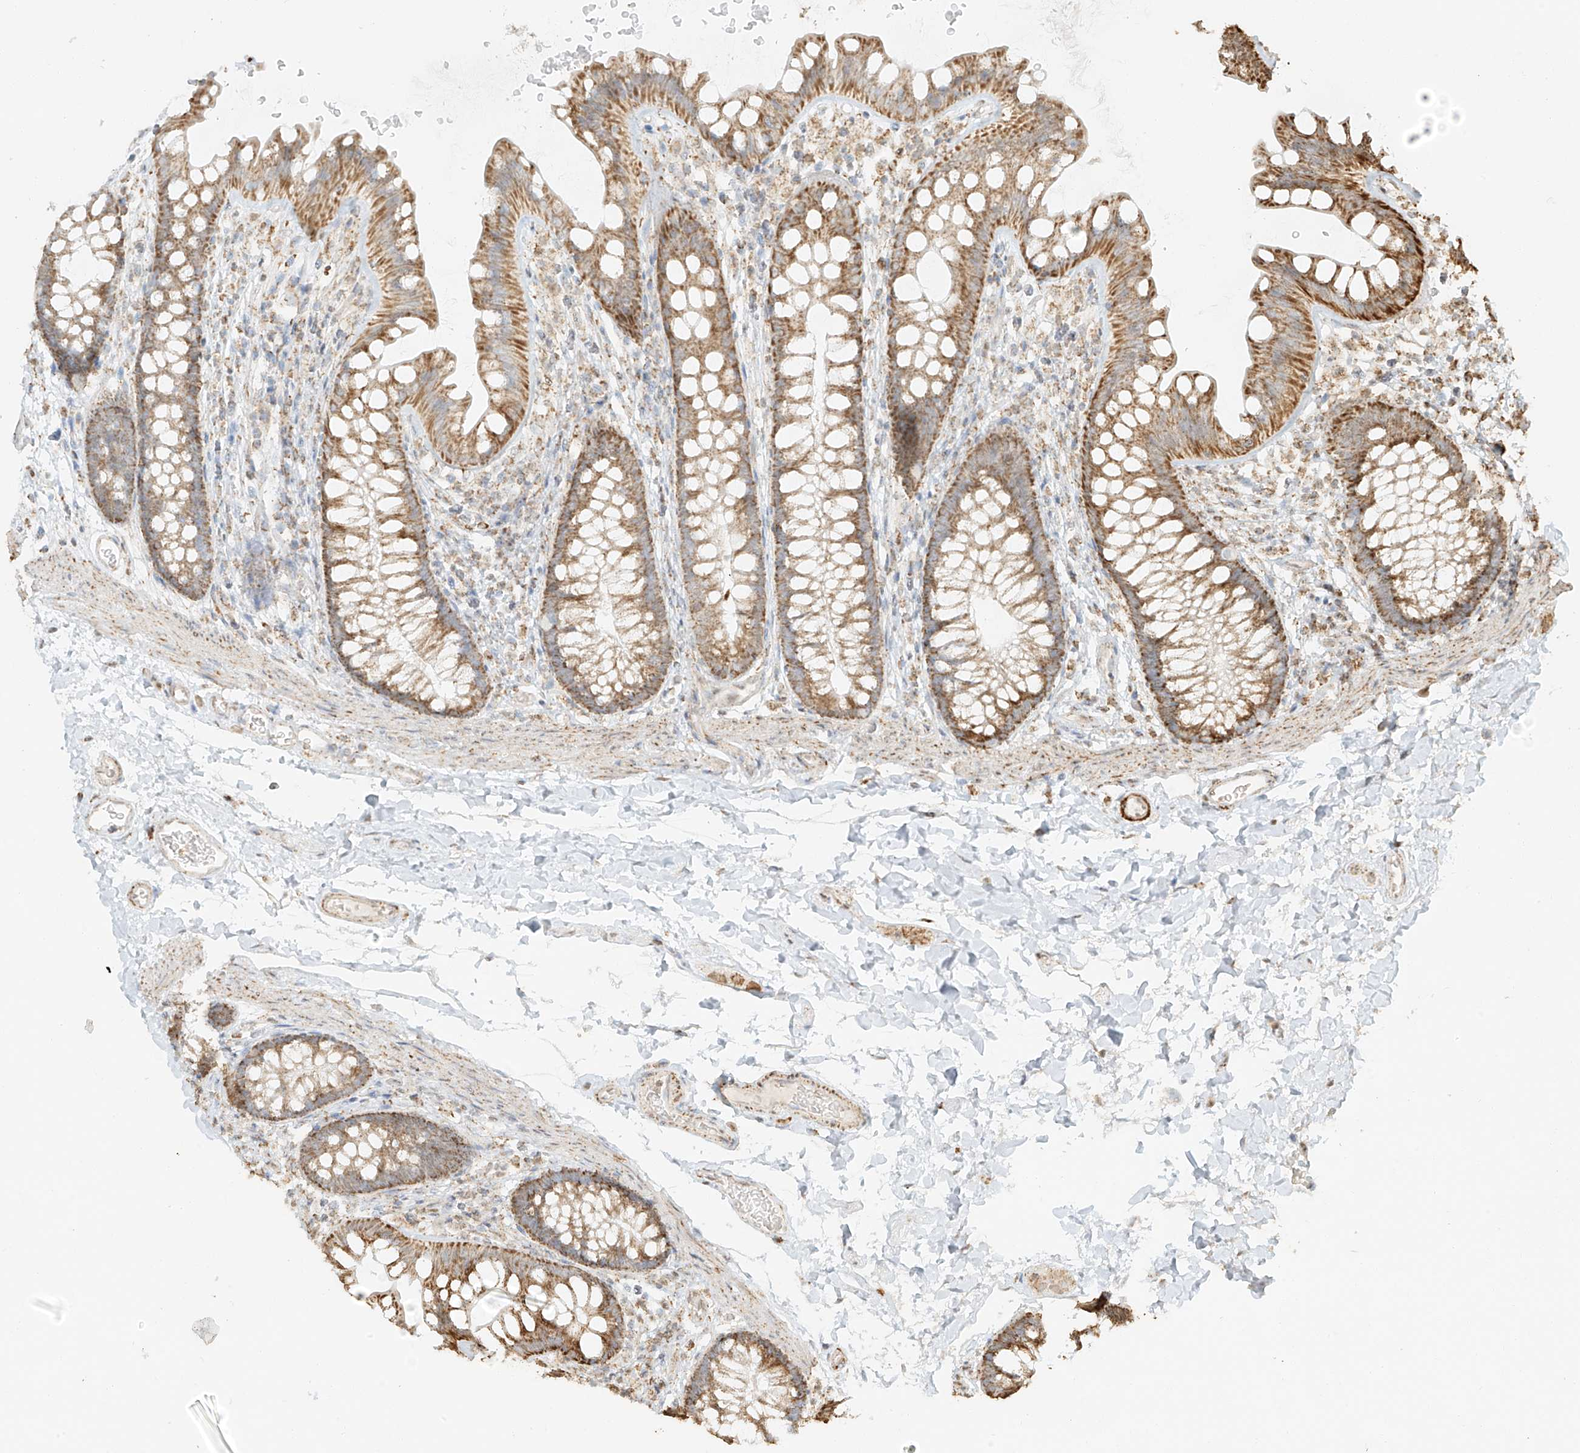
{"staining": {"intensity": "moderate", "quantity": "25%-75%", "location": "cytoplasmic/membranous"}, "tissue": "colon", "cell_type": "Endothelial cells", "image_type": "normal", "snomed": [{"axis": "morphology", "description": "Normal tissue, NOS"}, {"axis": "topography", "description": "Colon"}], "caption": "Immunohistochemical staining of benign human colon exhibits moderate cytoplasmic/membranous protein expression in approximately 25%-75% of endothelial cells.", "gene": "MIPEP", "patient": {"sex": "female", "age": 62}}